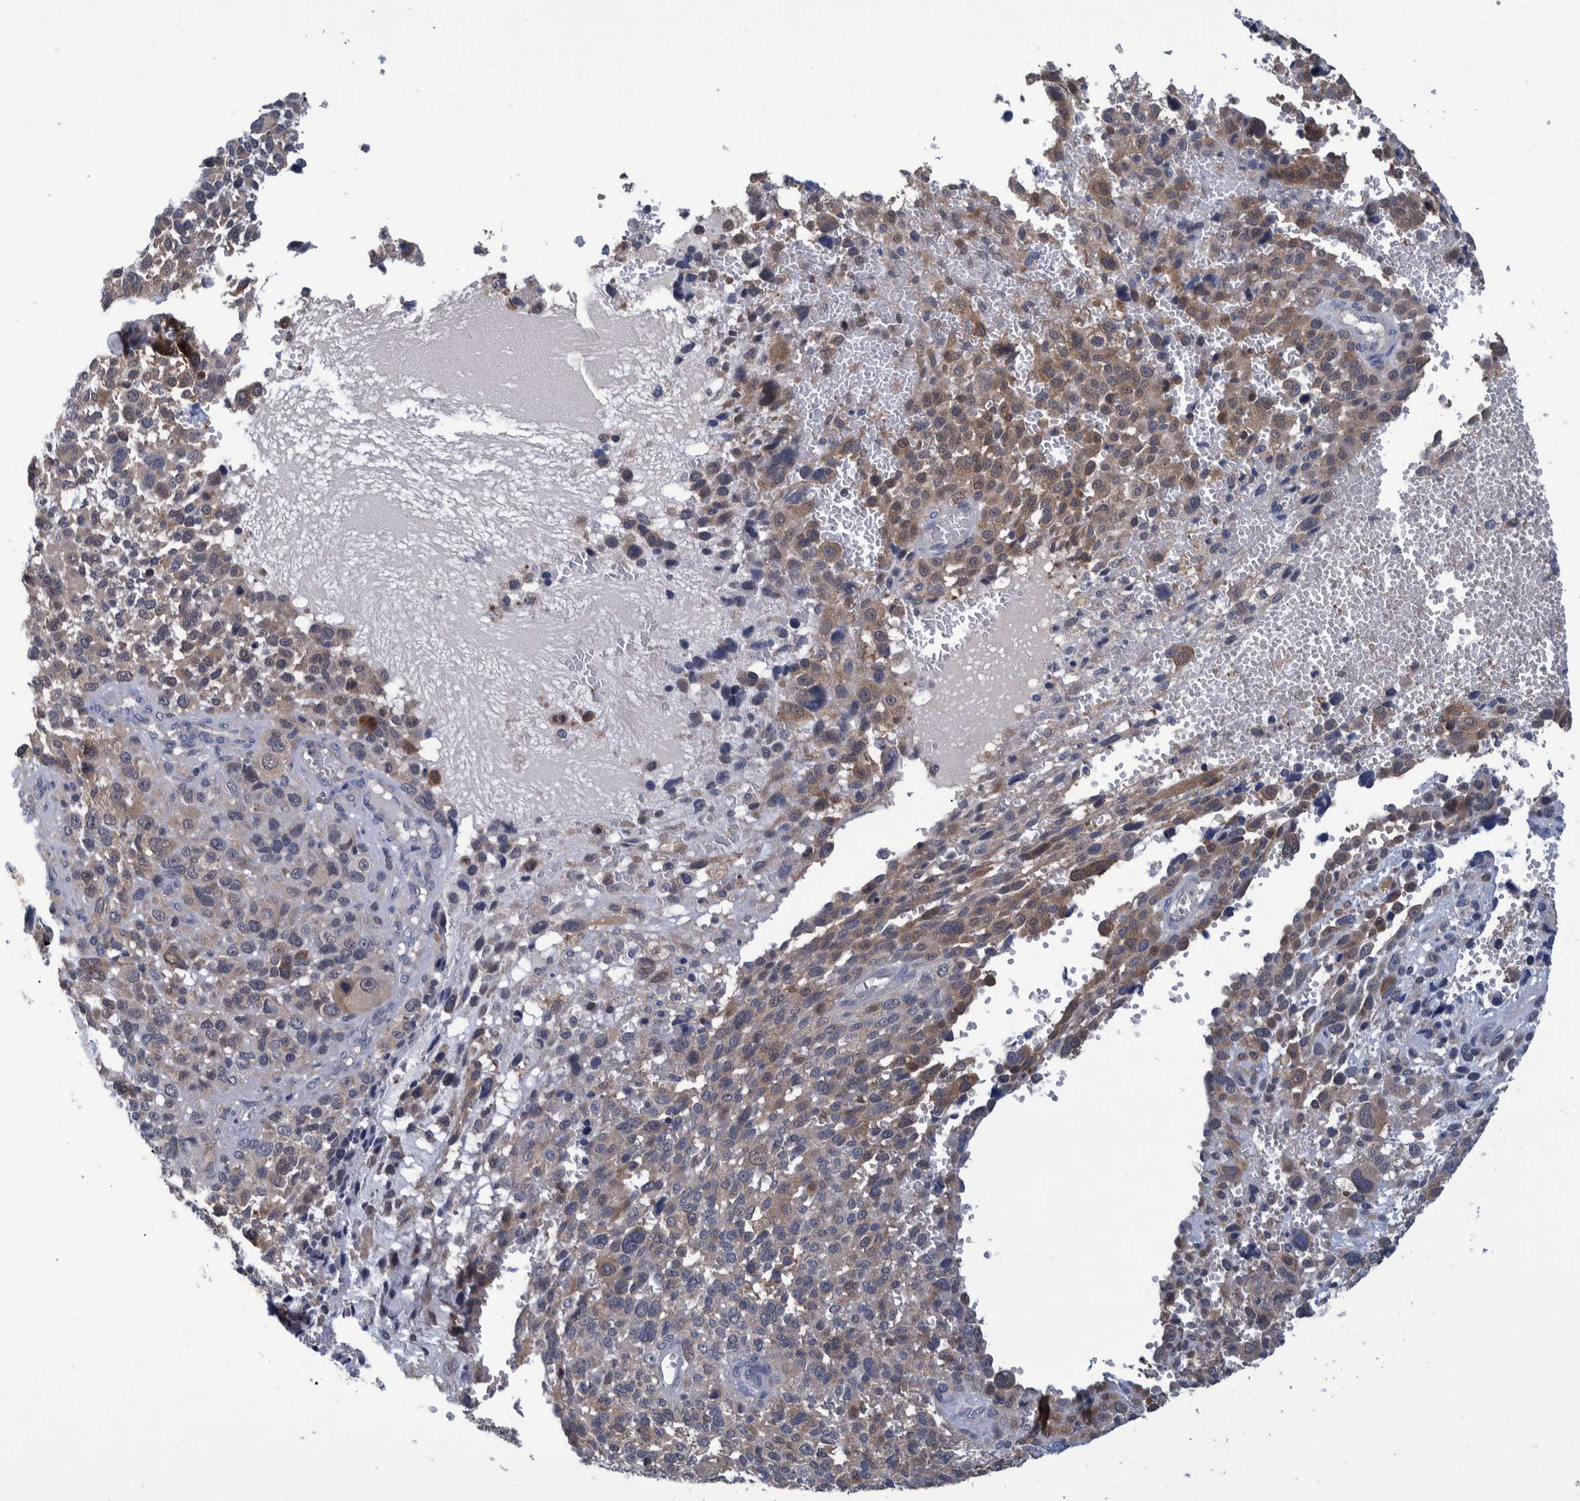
{"staining": {"intensity": "weak", "quantity": "25%-75%", "location": "cytoplasmic/membranous"}, "tissue": "melanoma", "cell_type": "Tumor cells", "image_type": "cancer", "snomed": [{"axis": "morphology", "description": "Malignant melanoma, NOS"}, {"axis": "topography", "description": "Skin"}], "caption": "Immunohistochemical staining of melanoma displays low levels of weak cytoplasmic/membranous protein positivity in about 25%-75% of tumor cells.", "gene": "PCYT2", "patient": {"sex": "female", "age": 55}}